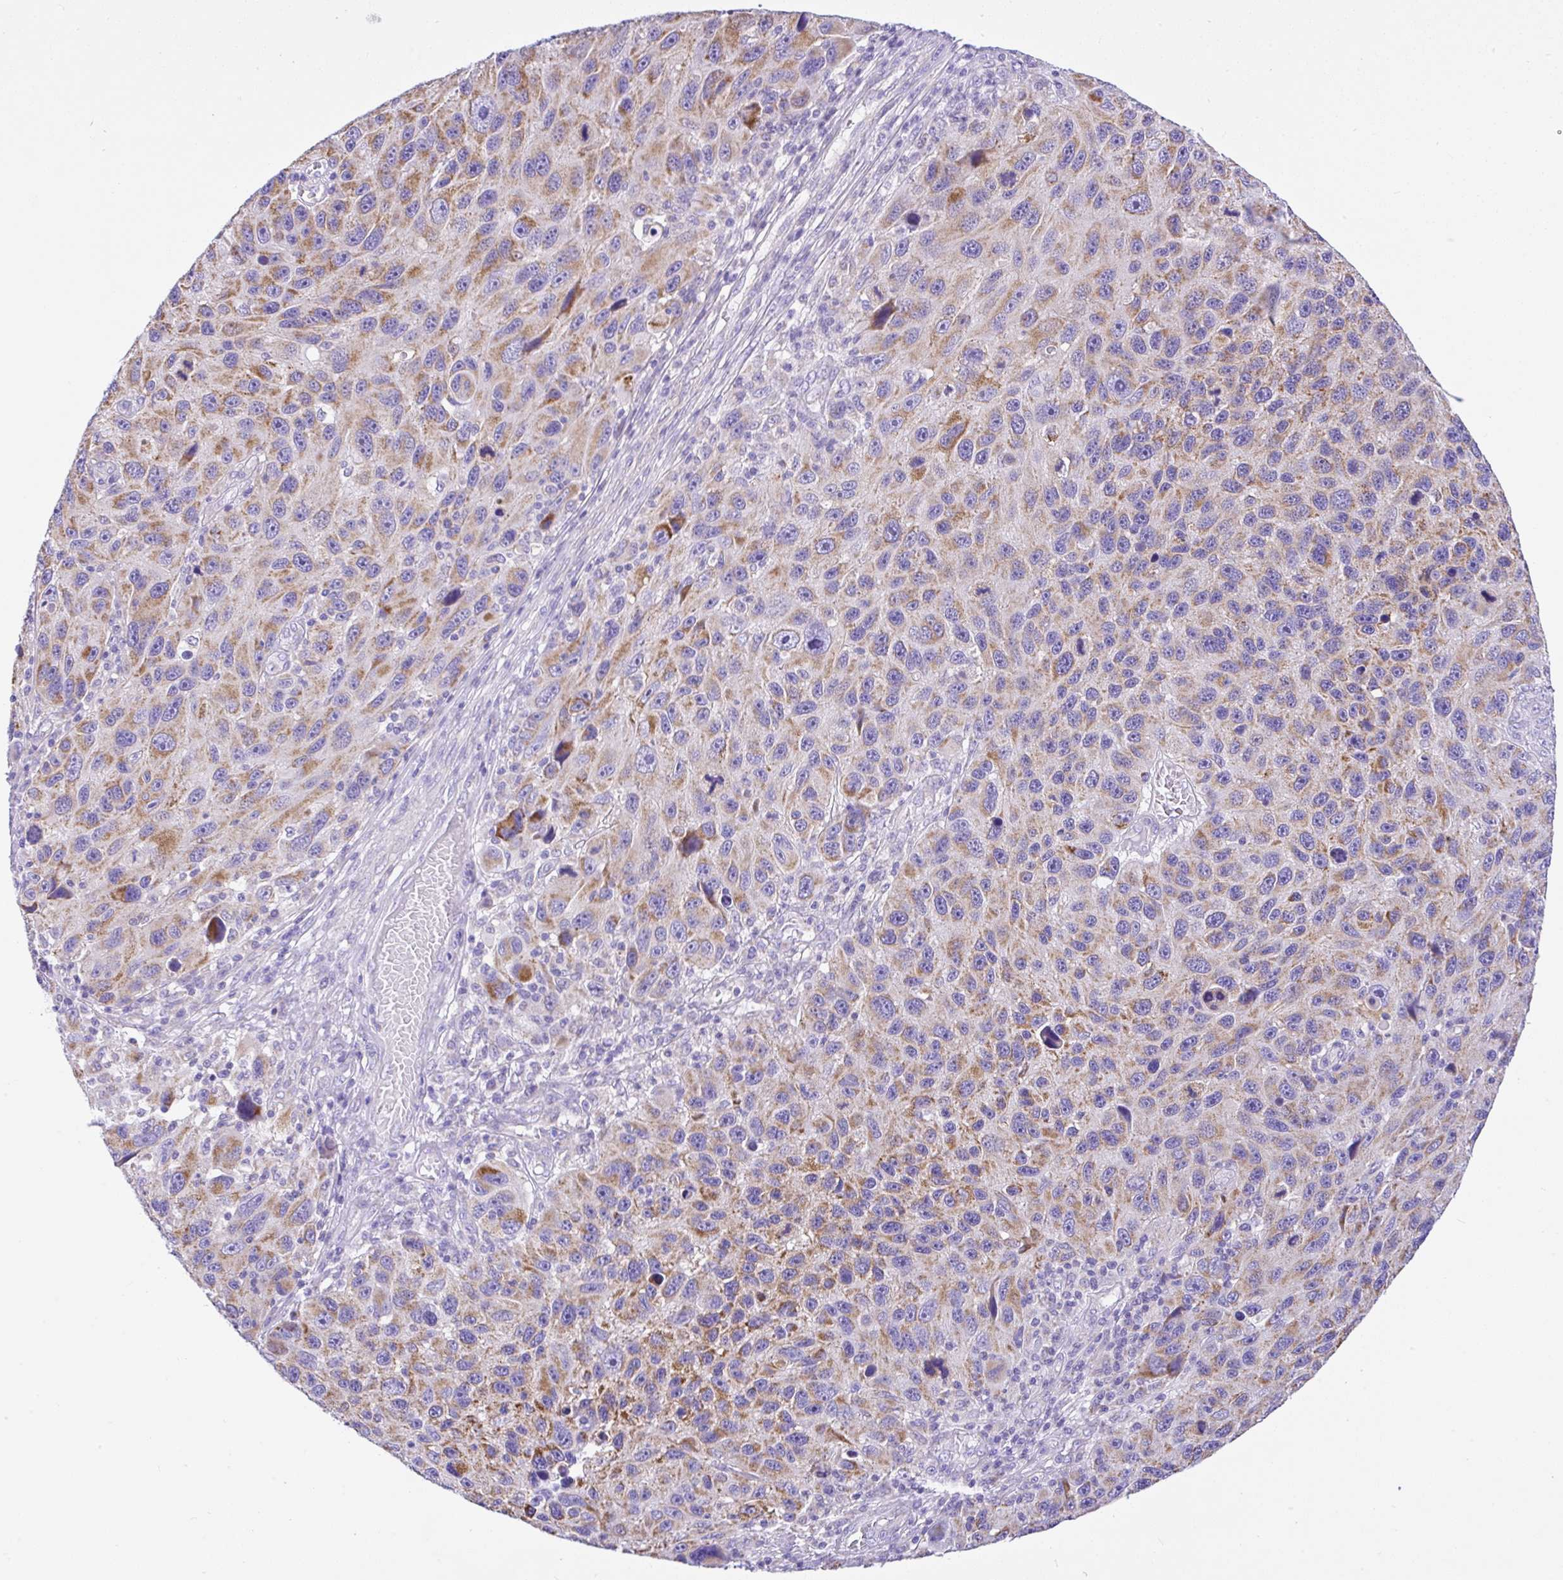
{"staining": {"intensity": "moderate", "quantity": ">75%", "location": "cytoplasmic/membranous"}, "tissue": "melanoma", "cell_type": "Tumor cells", "image_type": "cancer", "snomed": [{"axis": "morphology", "description": "Malignant melanoma, NOS"}, {"axis": "topography", "description": "Skin"}], "caption": "The image reveals staining of melanoma, revealing moderate cytoplasmic/membranous protein staining (brown color) within tumor cells. (Stains: DAB in brown, nuclei in blue, Microscopy: brightfield microscopy at high magnification).", "gene": "SLC13A1", "patient": {"sex": "male", "age": 53}}